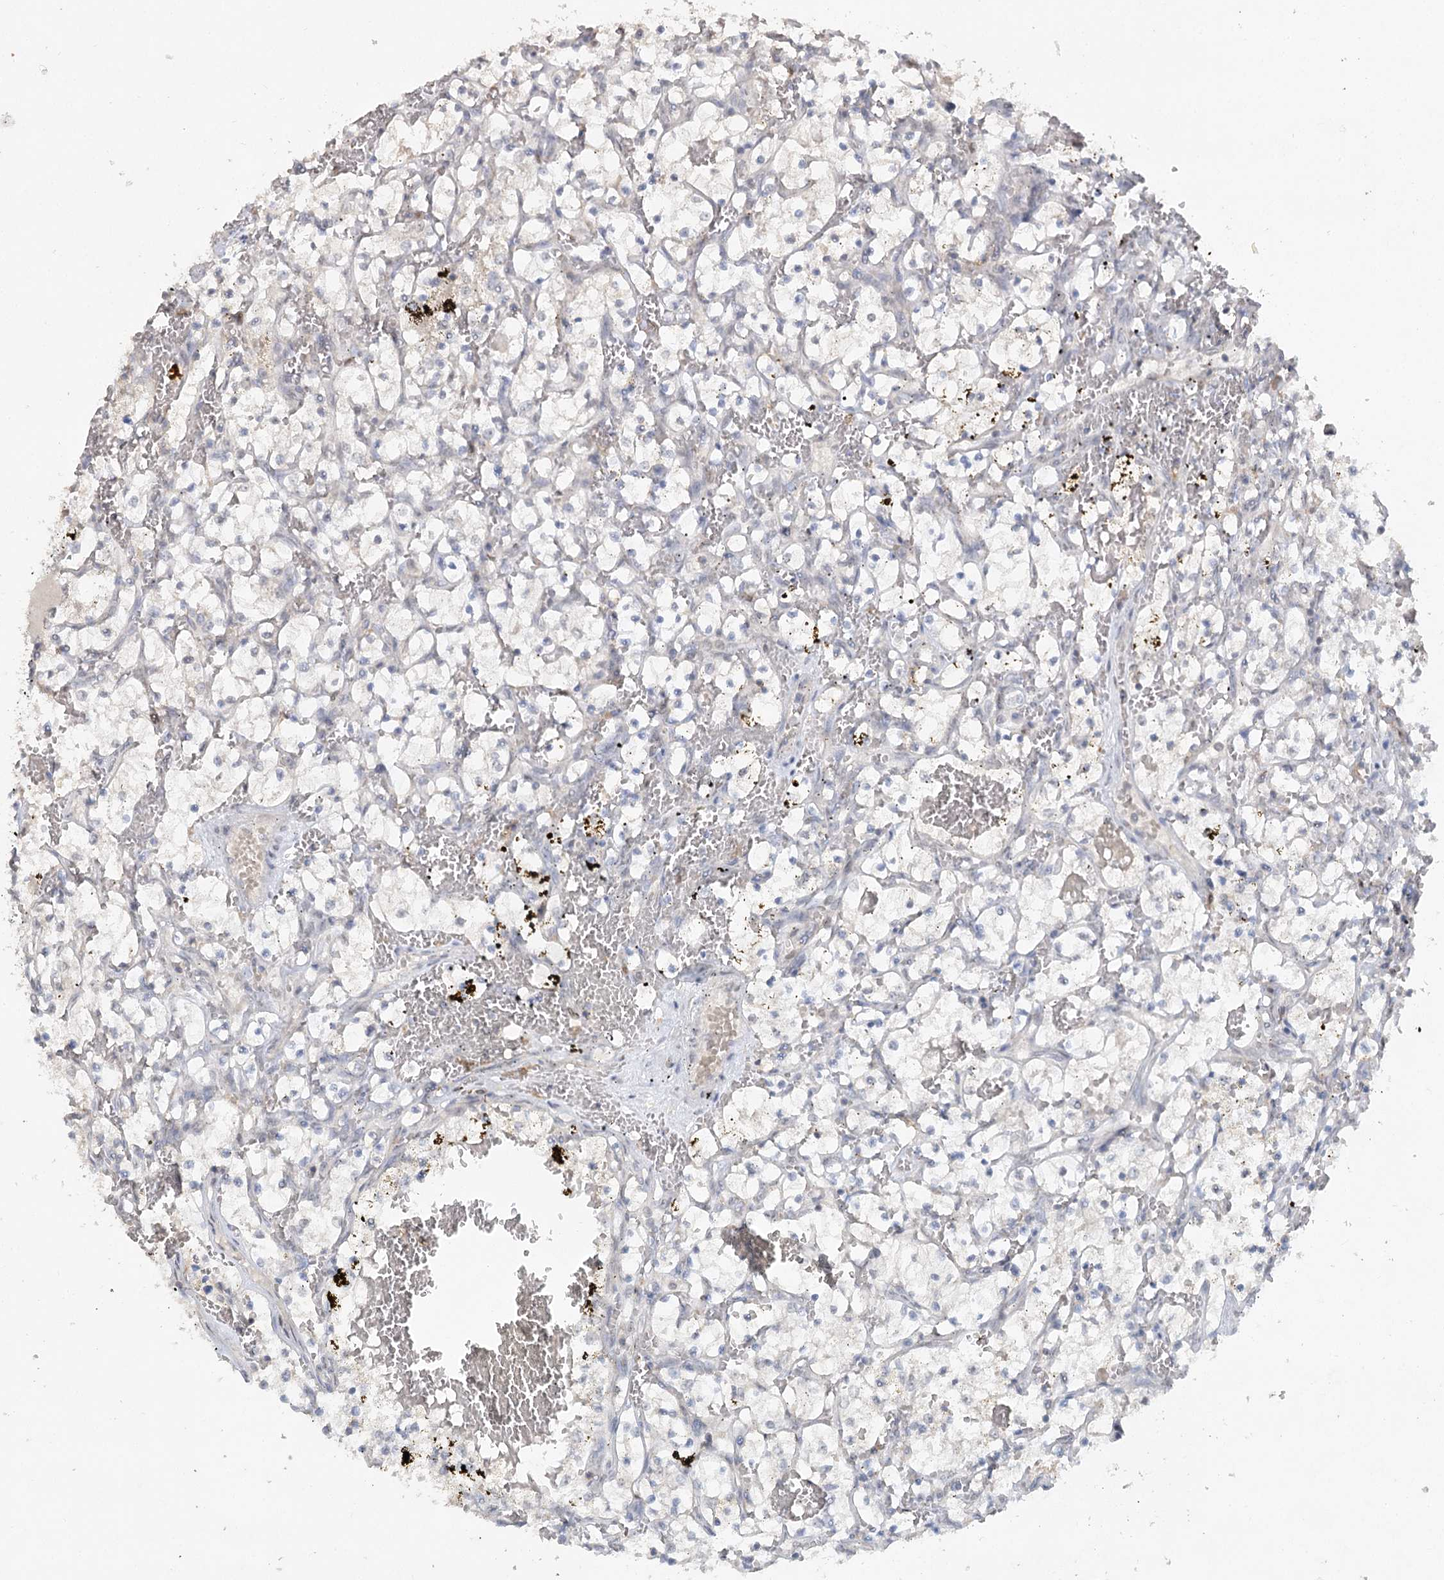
{"staining": {"intensity": "negative", "quantity": "none", "location": "none"}, "tissue": "renal cancer", "cell_type": "Tumor cells", "image_type": "cancer", "snomed": [{"axis": "morphology", "description": "Adenocarcinoma, NOS"}, {"axis": "topography", "description": "Kidney"}], "caption": "DAB immunohistochemical staining of renal cancer (adenocarcinoma) reveals no significant staining in tumor cells. The staining was performed using DAB (3,3'-diaminobenzidine) to visualize the protein expression in brown, while the nuclei were stained in blue with hematoxylin (Magnification: 20x).", "gene": "TRAF3IP1", "patient": {"sex": "female", "age": 69}}